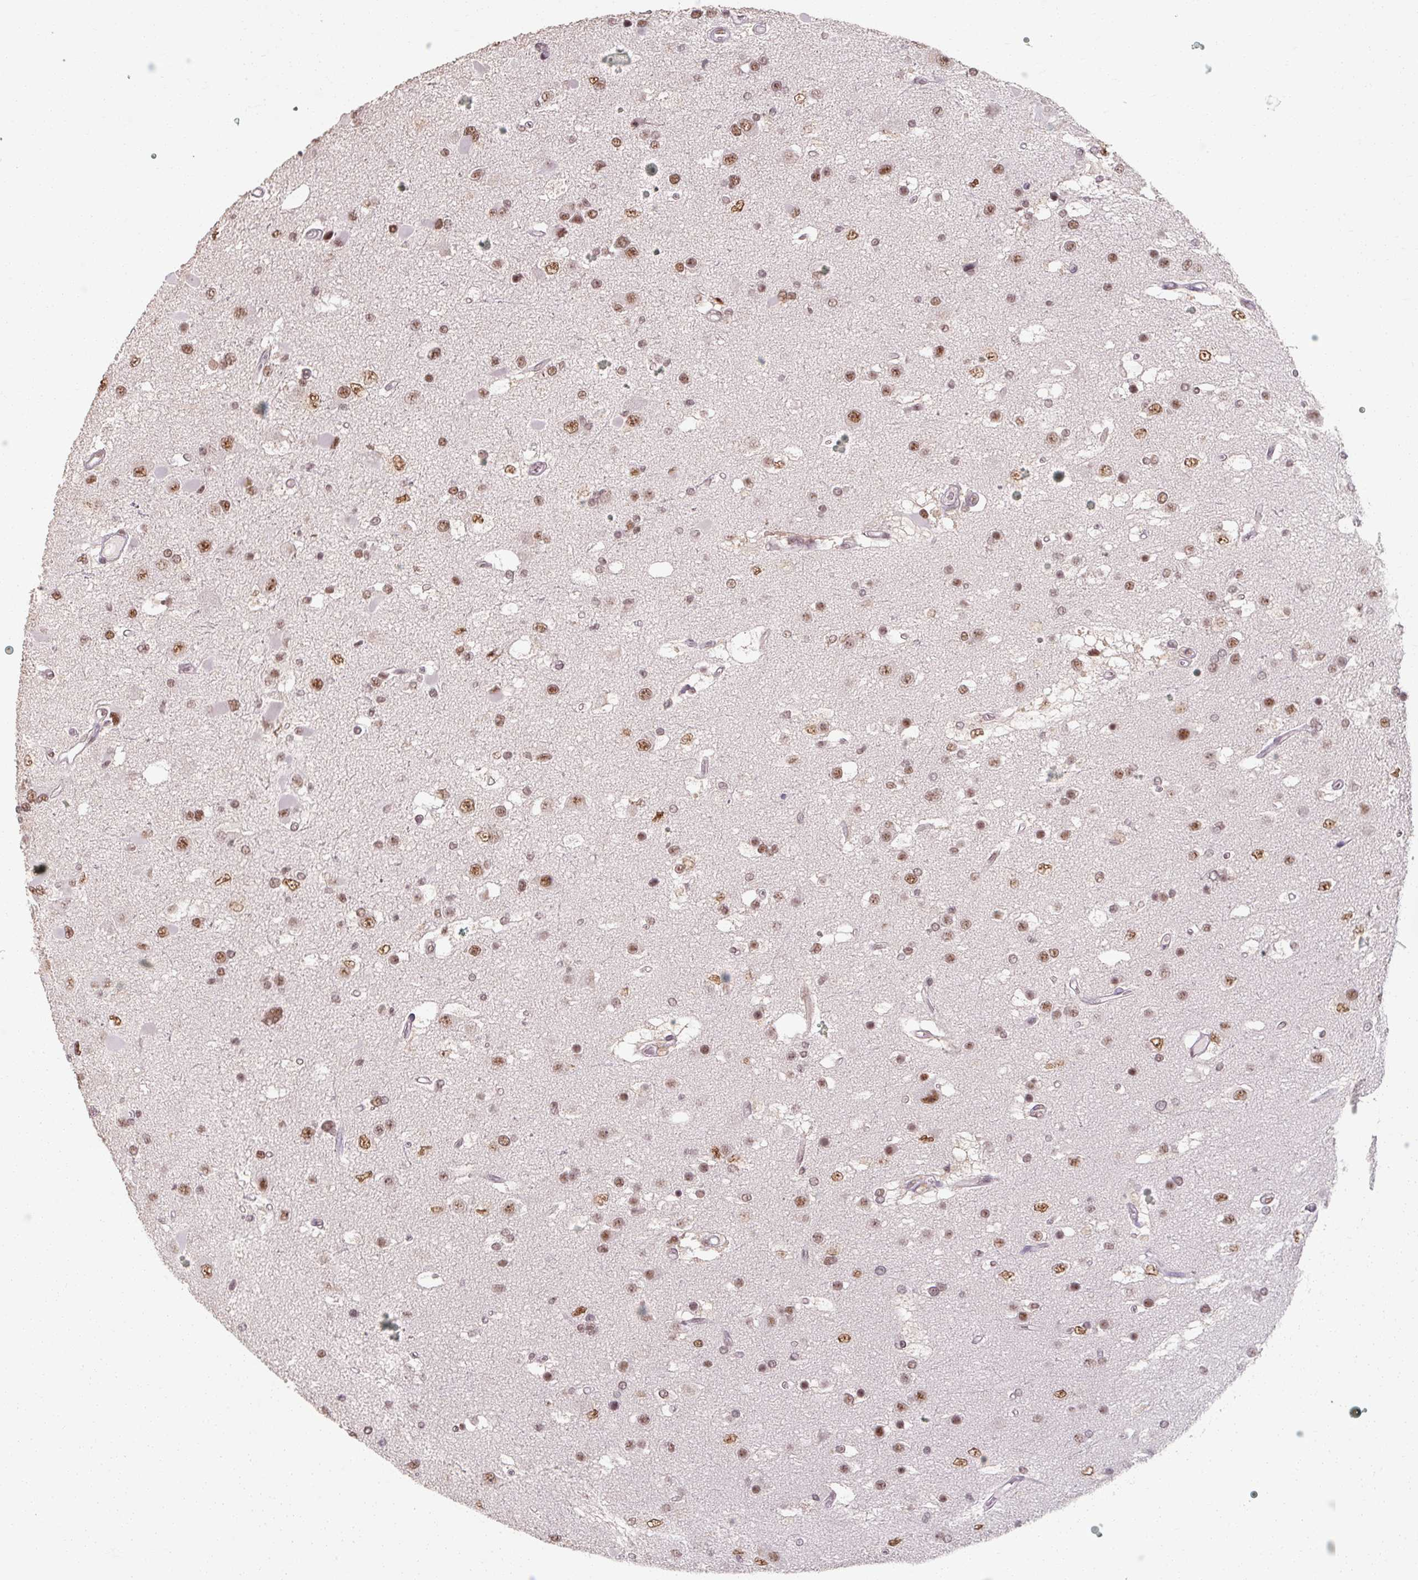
{"staining": {"intensity": "moderate", "quantity": ">75%", "location": "nuclear"}, "tissue": "glioma", "cell_type": "Tumor cells", "image_type": "cancer", "snomed": [{"axis": "morphology", "description": "Glioma, malignant, High grade"}, {"axis": "topography", "description": "Brain"}], "caption": "An IHC histopathology image of neoplastic tissue is shown. Protein staining in brown shows moderate nuclear positivity in high-grade glioma (malignant) within tumor cells.", "gene": "ZFTRAF1", "patient": {"sex": "male", "age": 53}}